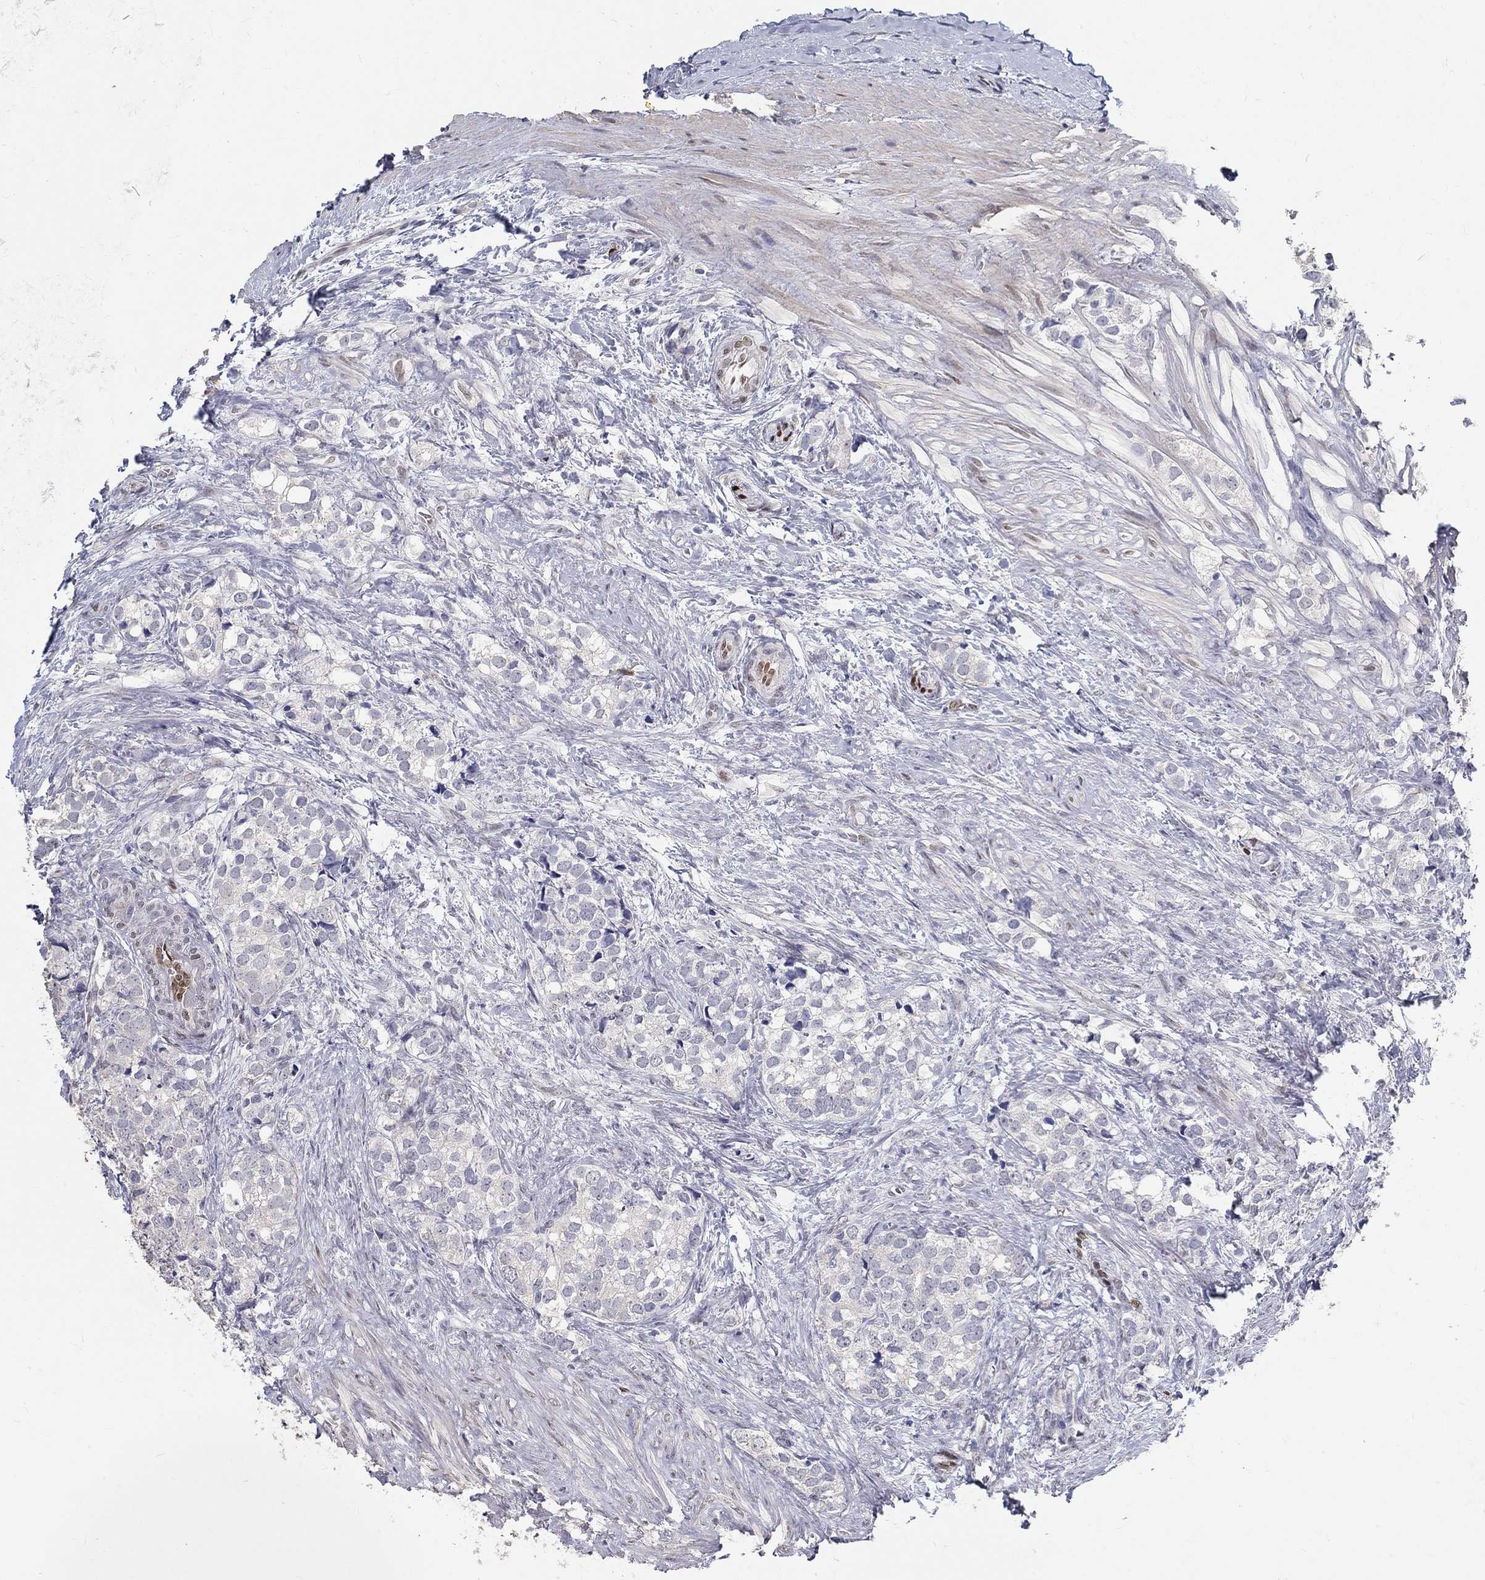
{"staining": {"intensity": "negative", "quantity": "none", "location": "none"}, "tissue": "prostate cancer", "cell_type": "Tumor cells", "image_type": "cancer", "snomed": [{"axis": "morphology", "description": "Adenocarcinoma, NOS"}, {"axis": "topography", "description": "Prostate and seminal vesicle, NOS"}], "caption": "DAB (3,3'-diaminobenzidine) immunohistochemical staining of adenocarcinoma (prostate) exhibits no significant positivity in tumor cells.", "gene": "FGF2", "patient": {"sex": "male", "age": 63}}